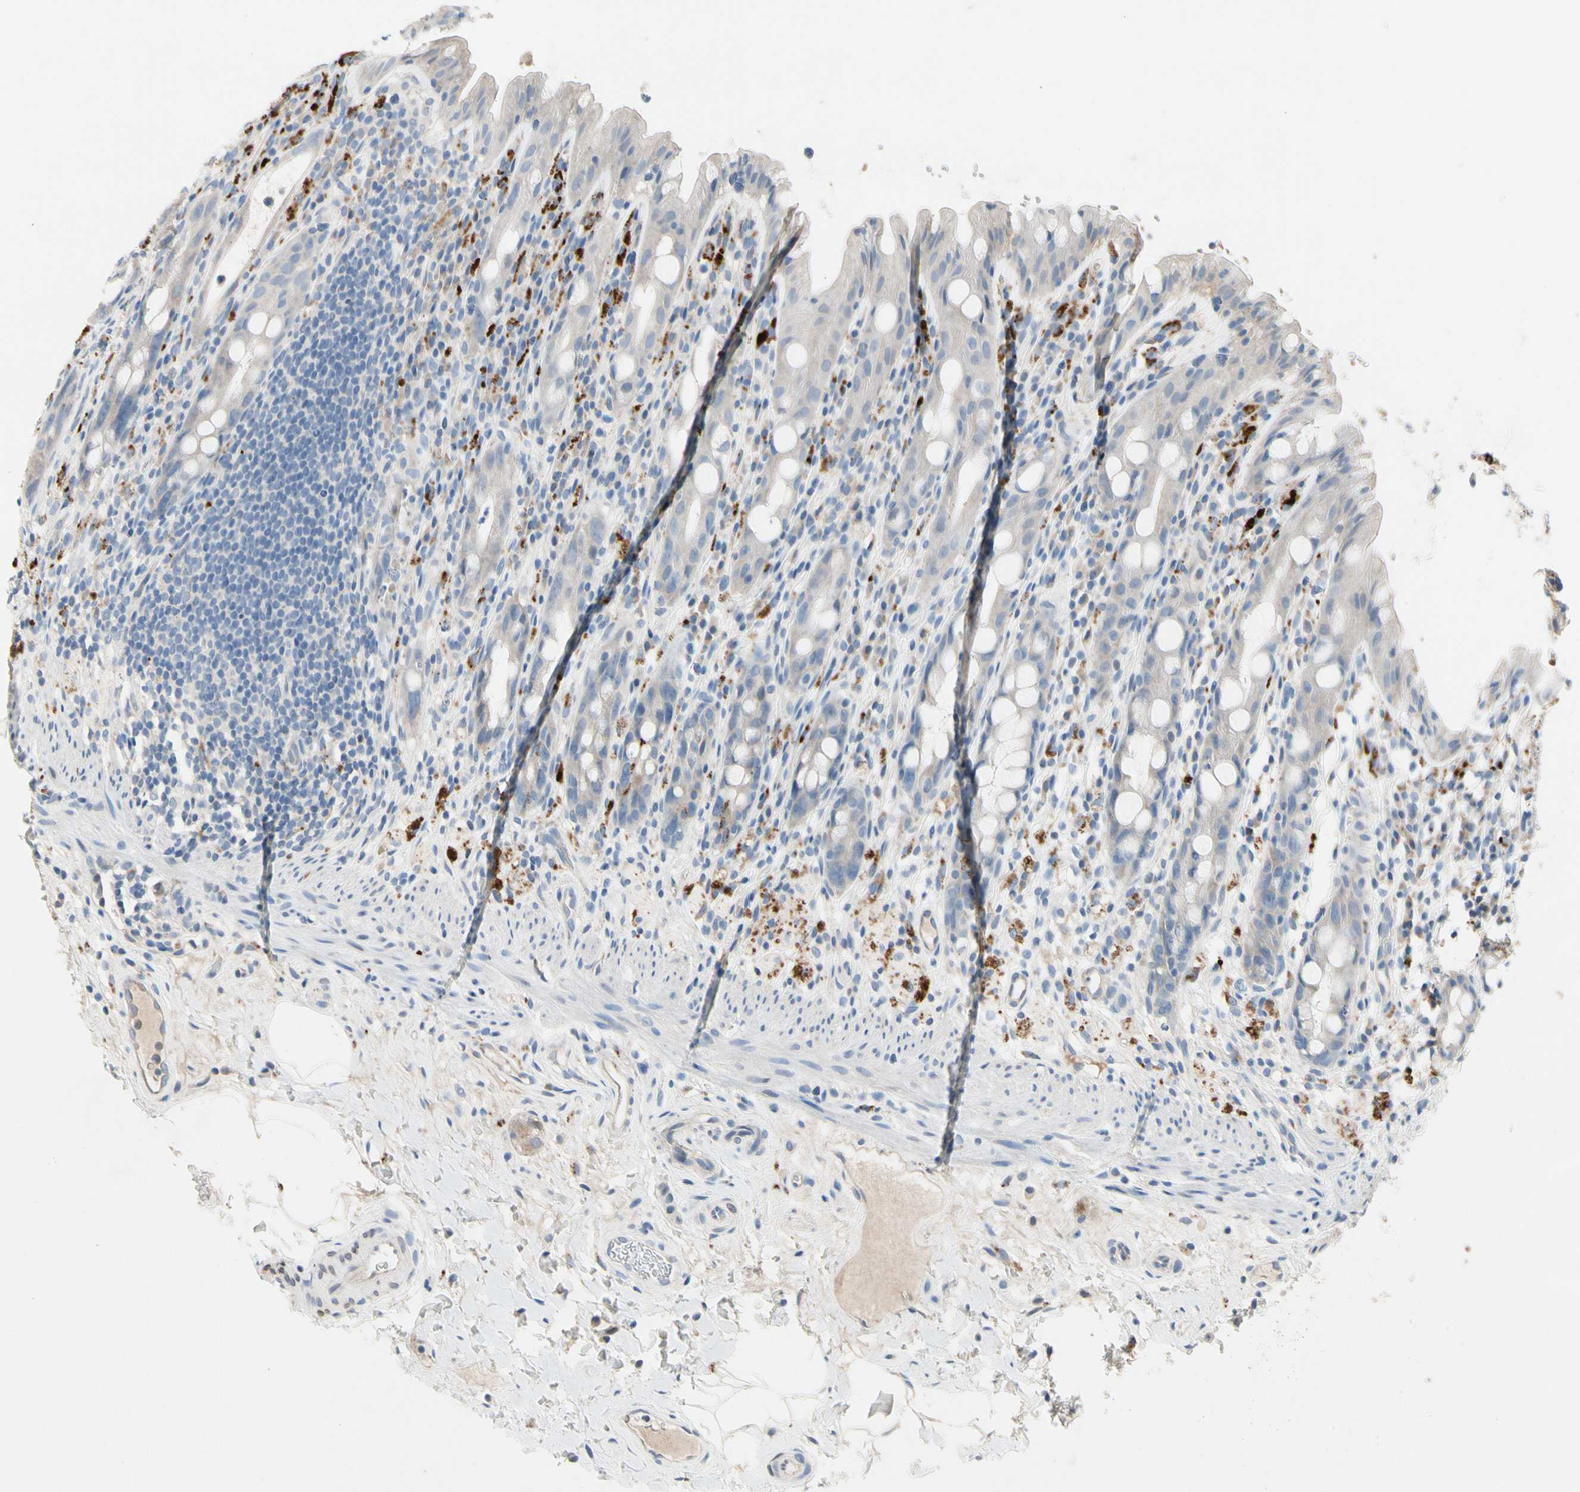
{"staining": {"intensity": "negative", "quantity": "none", "location": "none"}, "tissue": "rectum", "cell_type": "Glandular cells", "image_type": "normal", "snomed": [{"axis": "morphology", "description": "Normal tissue, NOS"}, {"axis": "topography", "description": "Rectum"}], "caption": "DAB immunohistochemical staining of normal human rectum displays no significant expression in glandular cells.", "gene": "RETSAT", "patient": {"sex": "male", "age": 44}}